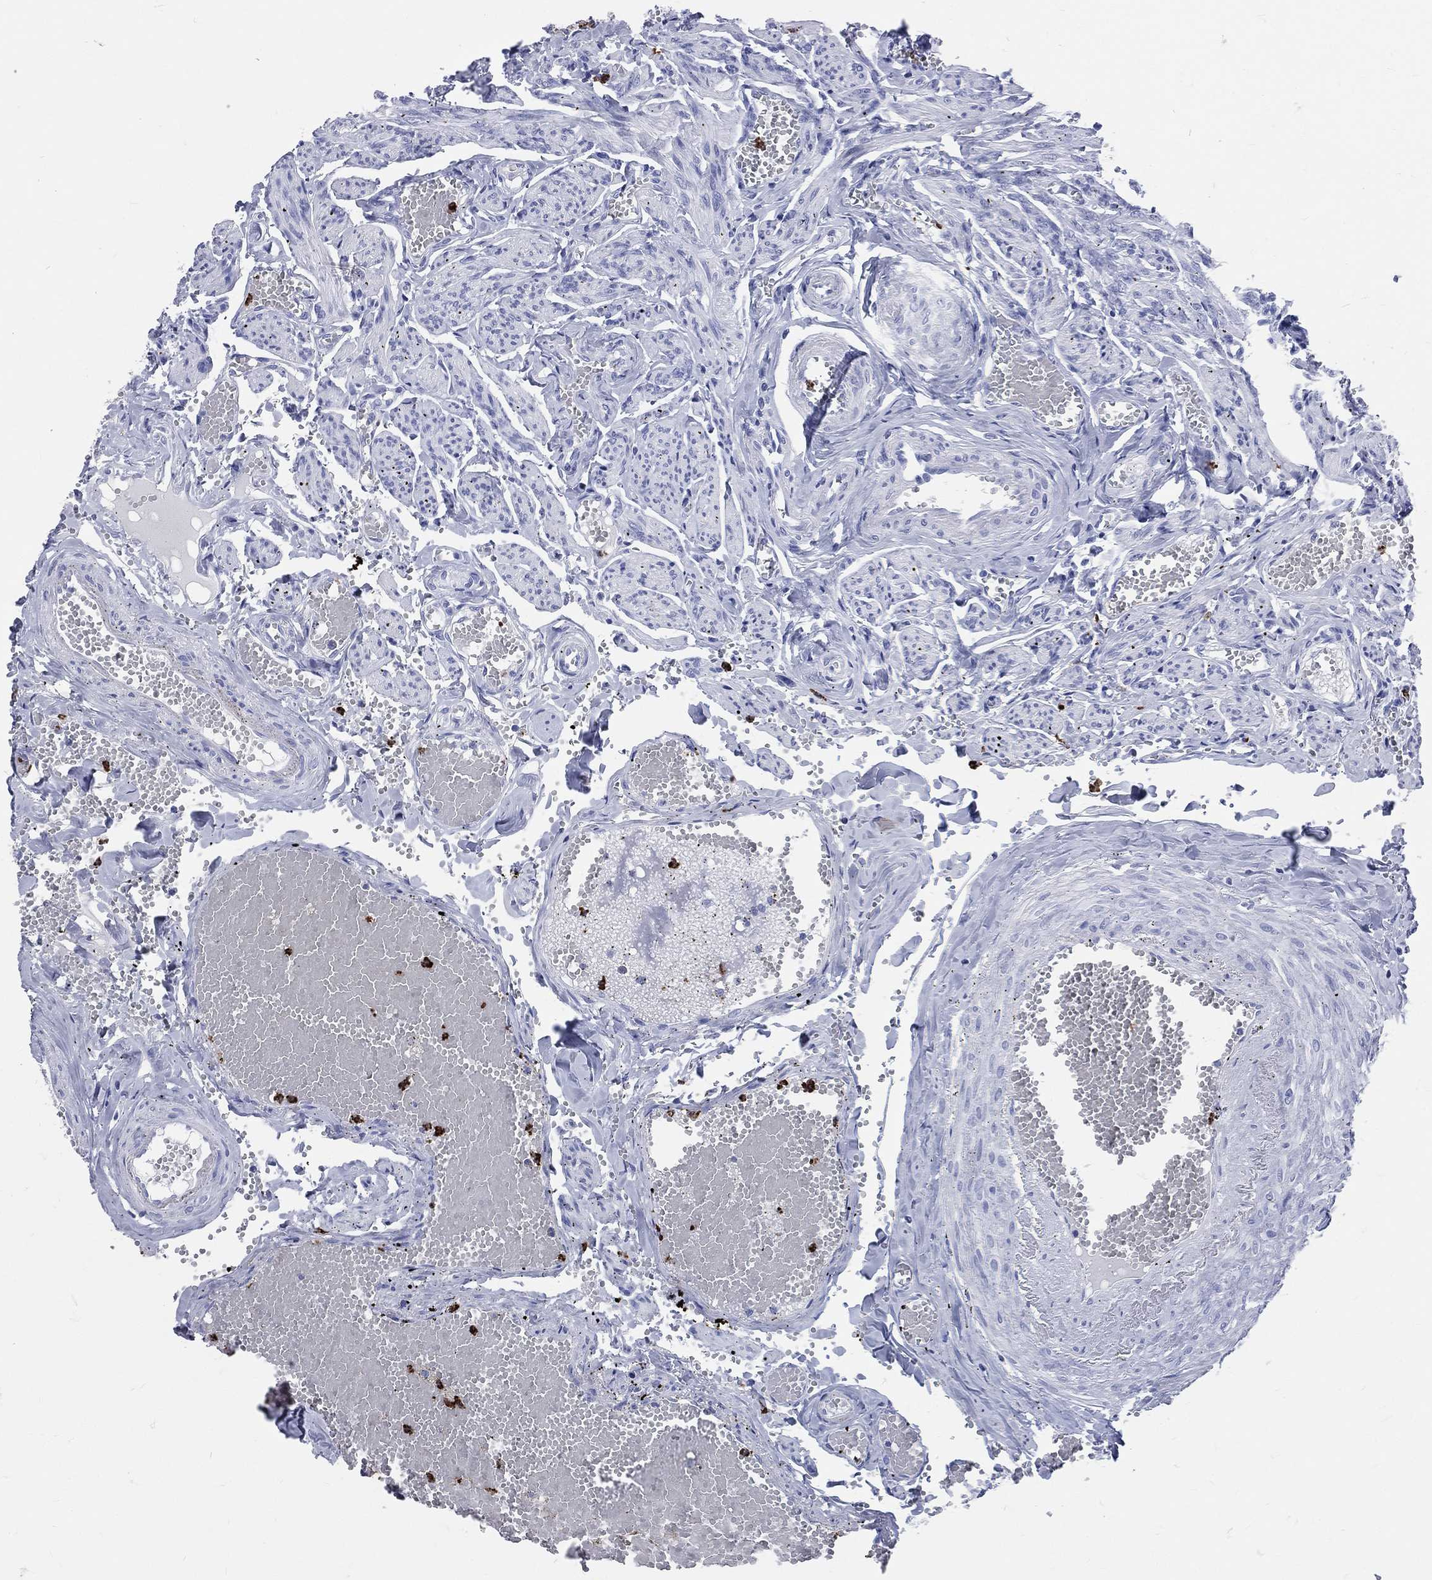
{"staining": {"intensity": "negative", "quantity": "none", "location": "none"}, "tissue": "fallopian tube", "cell_type": "Glandular cells", "image_type": "normal", "snomed": [{"axis": "morphology", "description": "Normal tissue, NOS"}, {"axis": "topography", "description": "Vascular tissue"}, {"axis": "topography", "description": "Fallopian tube"}], "caption": "DAB (3,3'-diaminobenzidine) immunohistochemical staining of unremarkable human fallopian tube displays no significant positivity in glandular cells.", "gene": "PGLYRP1", "patient": {"sex": "female", "age": 67}}